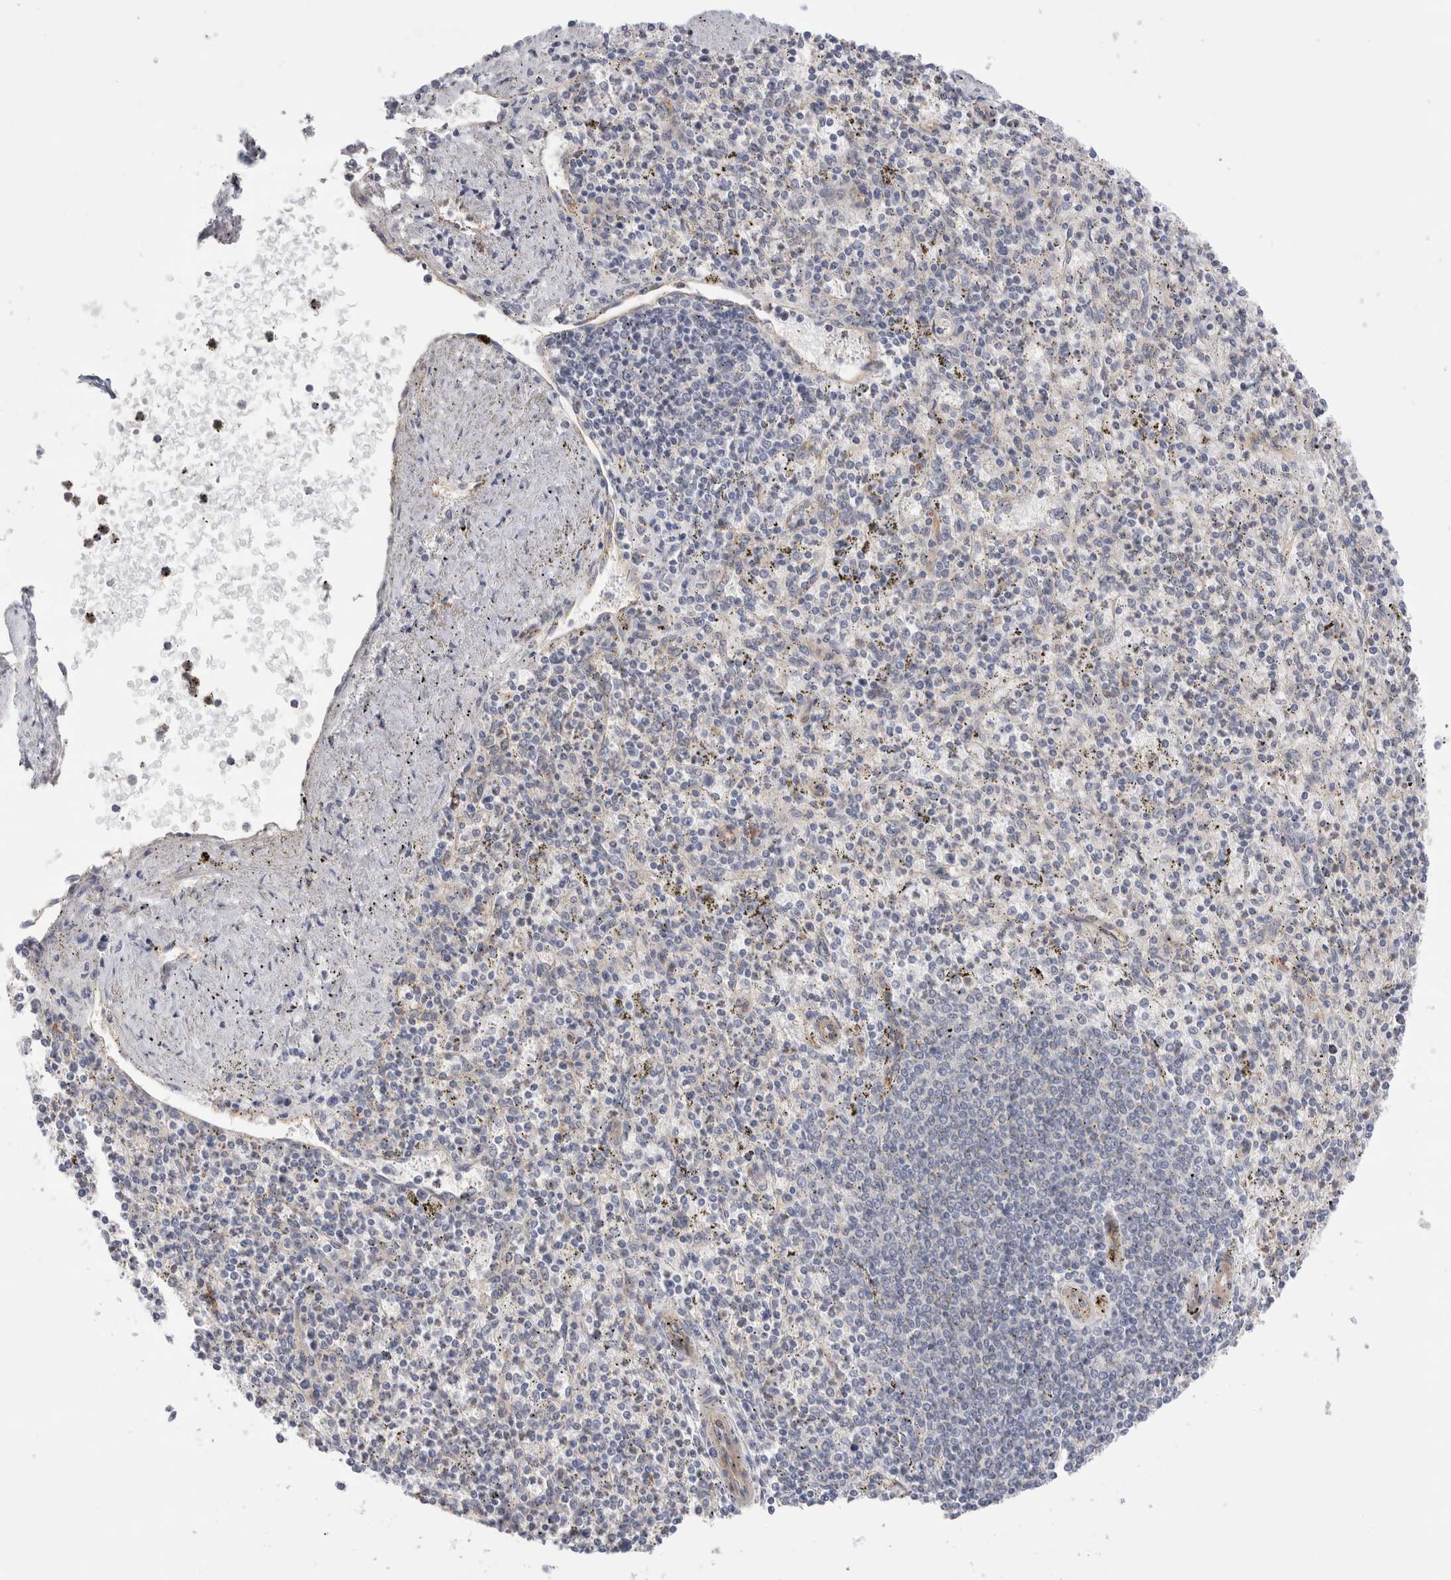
{"staining": {"intensity": "negative", "quantity": "none", "location": "none"}, "tissue": "spleen", "cell_type": "Cells in red pulp", "image_type": "normal", "snomed": [{"axis": "morphology", "description": "Normal tissue, NOS"}, {"axis": "topography", "description": "Spleen"}], "caption": "A high-resolution histopathology image shows immunohistochemistry (IHC) staining of normal spleen, which demonstrates no significant expression in cells in red pulp.", "gene": "VANGL1", "patient": {"sex": "male", "age": 72}}